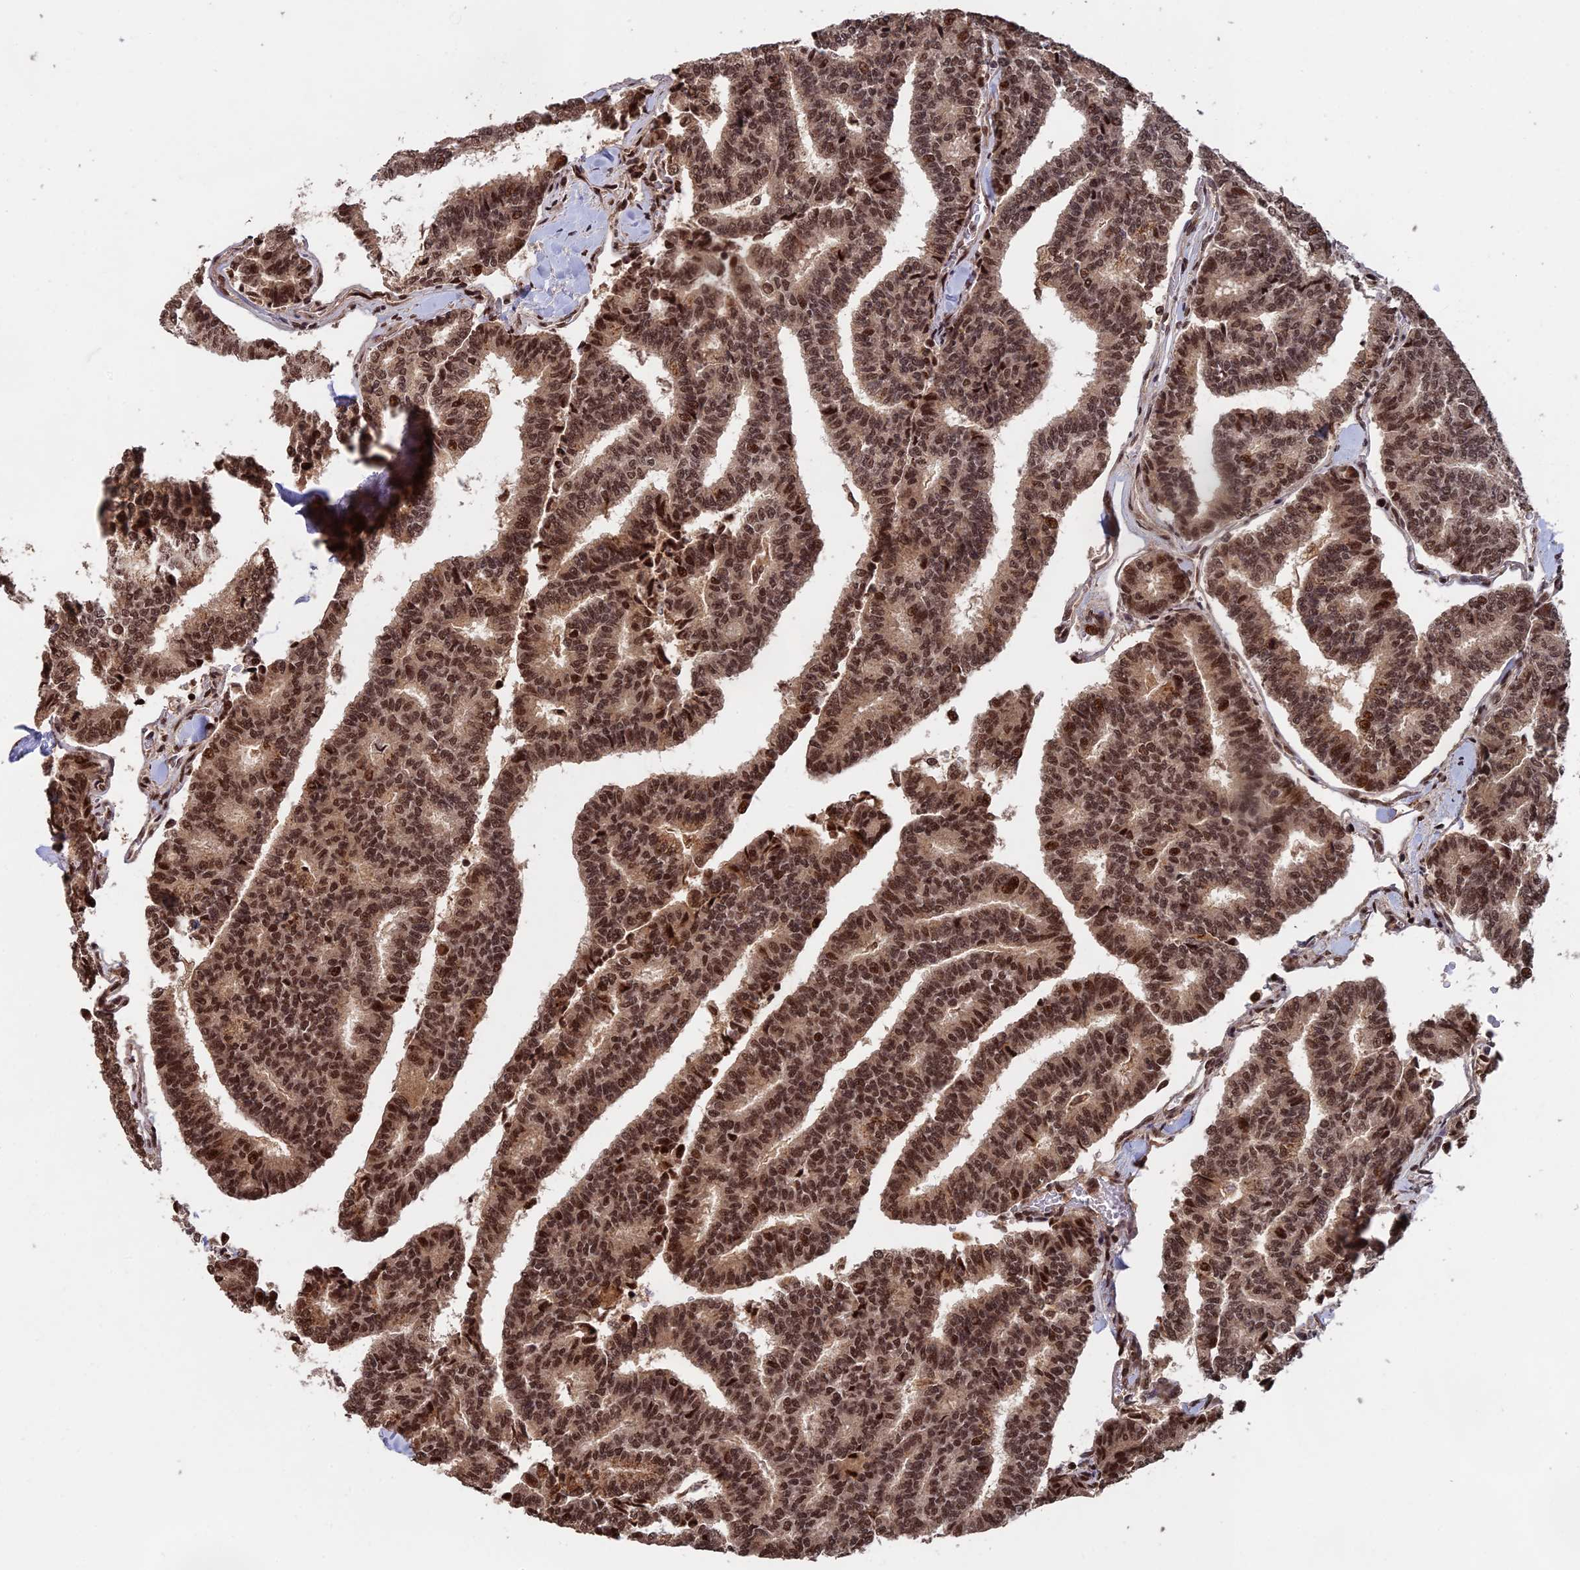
{"staining": {"intensity": "moderate", "quantity": ">75%", "location": "cytoplasmic/membranous,nuclear"}, "tissue": "thyroid cancer", "cell_type": "Tumor cells", "image_type": "cancer", "snomed": [{"axis": "morphology", "description": "Papillary adenocarcinoma, NOS"}, {"axis": "topography", "description": "Thyroid gland"}], "caption": "Thyroid cancer was stained to show a protein in brown. There is medium levels of moderate cytoplasmic/membranous and nuclear expression in about >75% of tumor cells. The protein of interest is shown in brown color, while the nuclei are stained blue.", "gene": "OSBPL1A", "patient": {"sex": "female", "age": 35}}